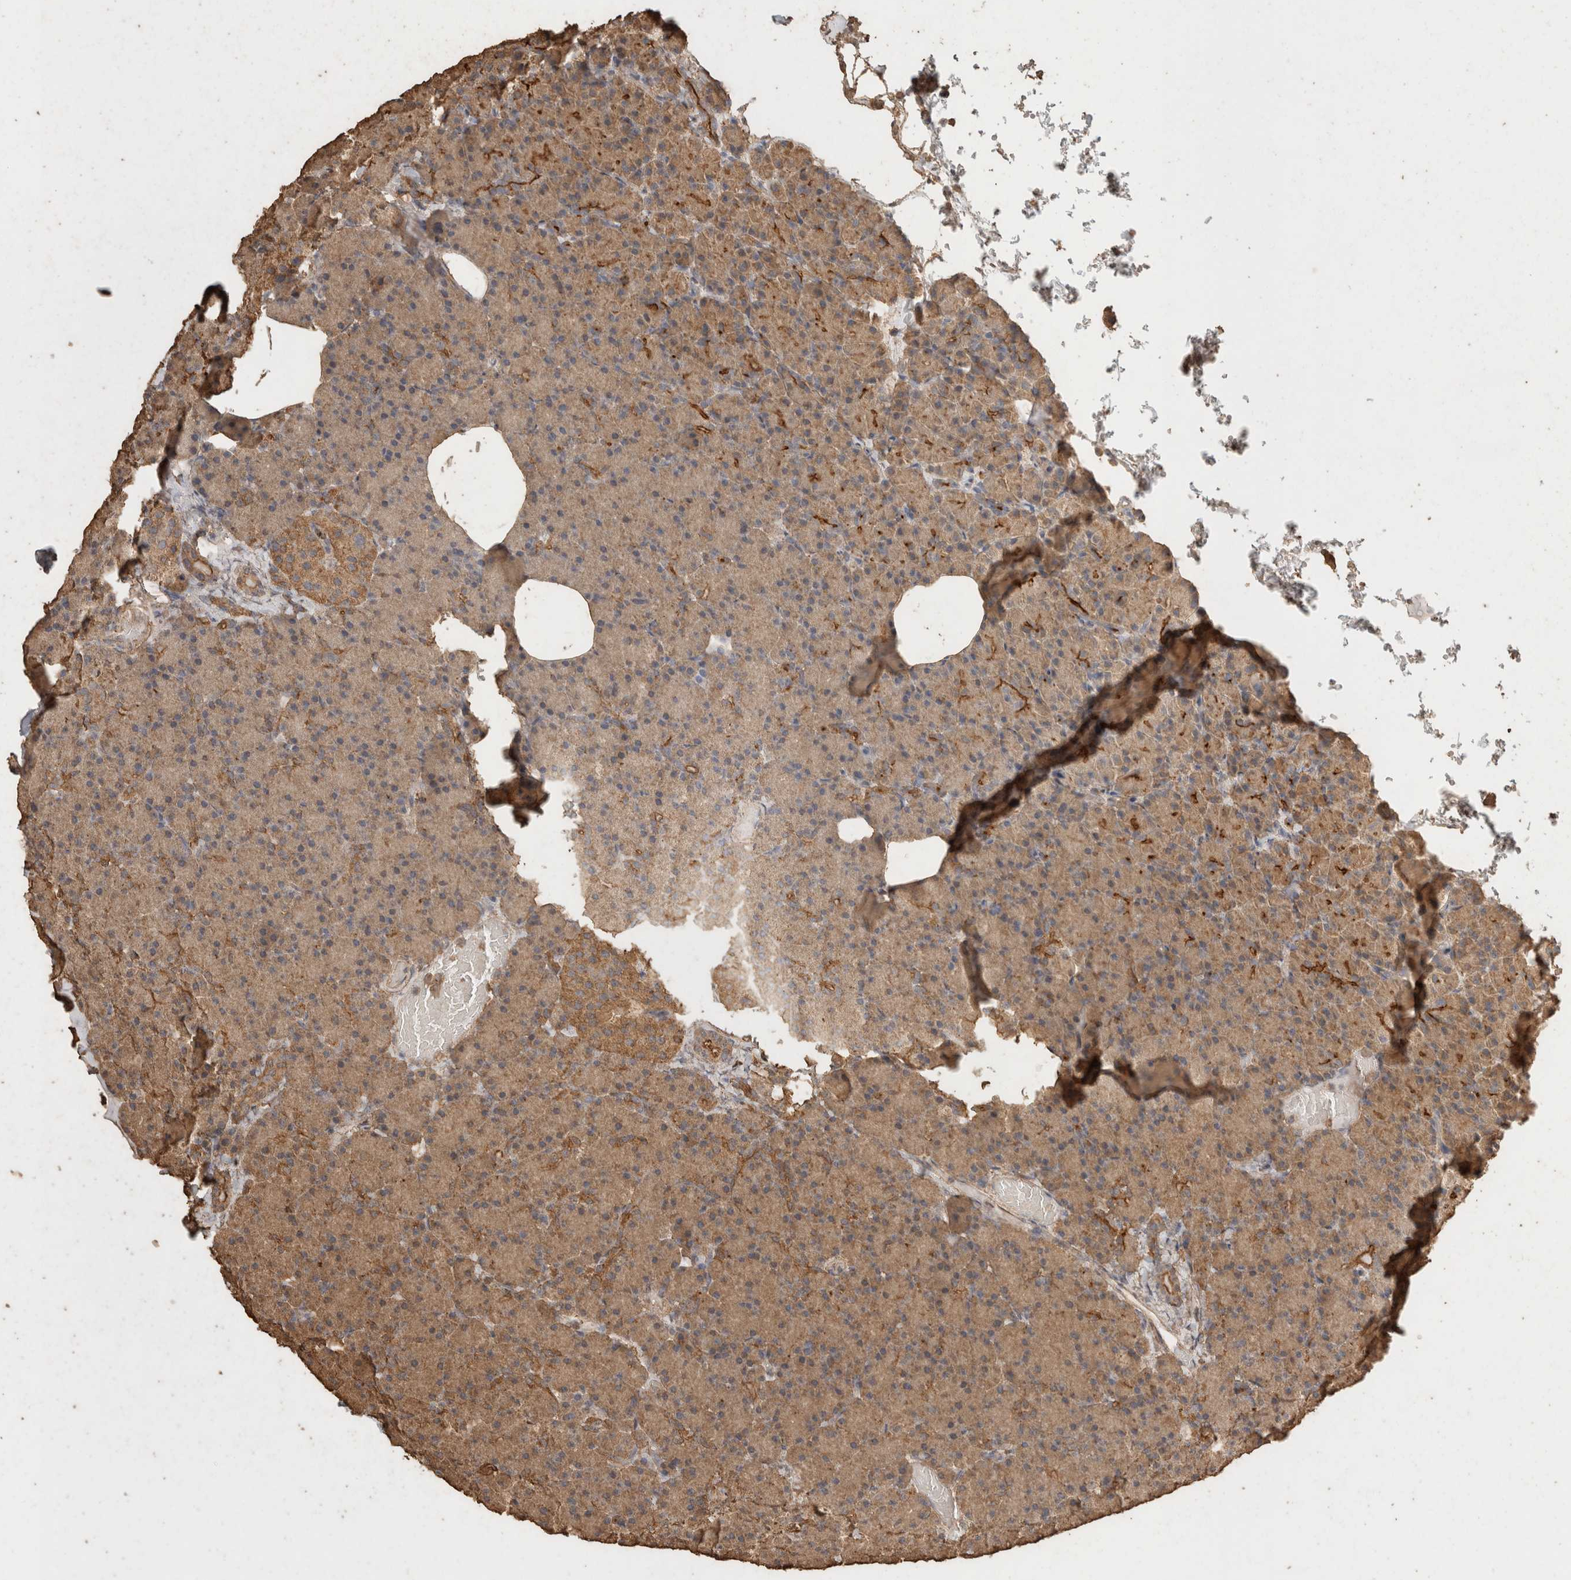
{"staining": {"intensity": "moderate", "quantity": ">75%", "location": "cytoplasmic/membranous"}, "tissue": "pancreas", "cell_type": "Exocrine glandular cells", "image_type": "normal", "snomed": [{"axis": "morphology", "description": "Normal tissue, NOS"}, {"axis": "topography", "description": "Pancreas"}], "caption": "IHC (DAB (3,3'-diaminobenzidine)) staining of unremarkable human pancreas demonstrates moderate cytoplasmic/membranous protein expression in approximately >75% of exocrine glandular cells.", "gene": "CX3CL1", "patient": {"sex": "female", "age": 43}}